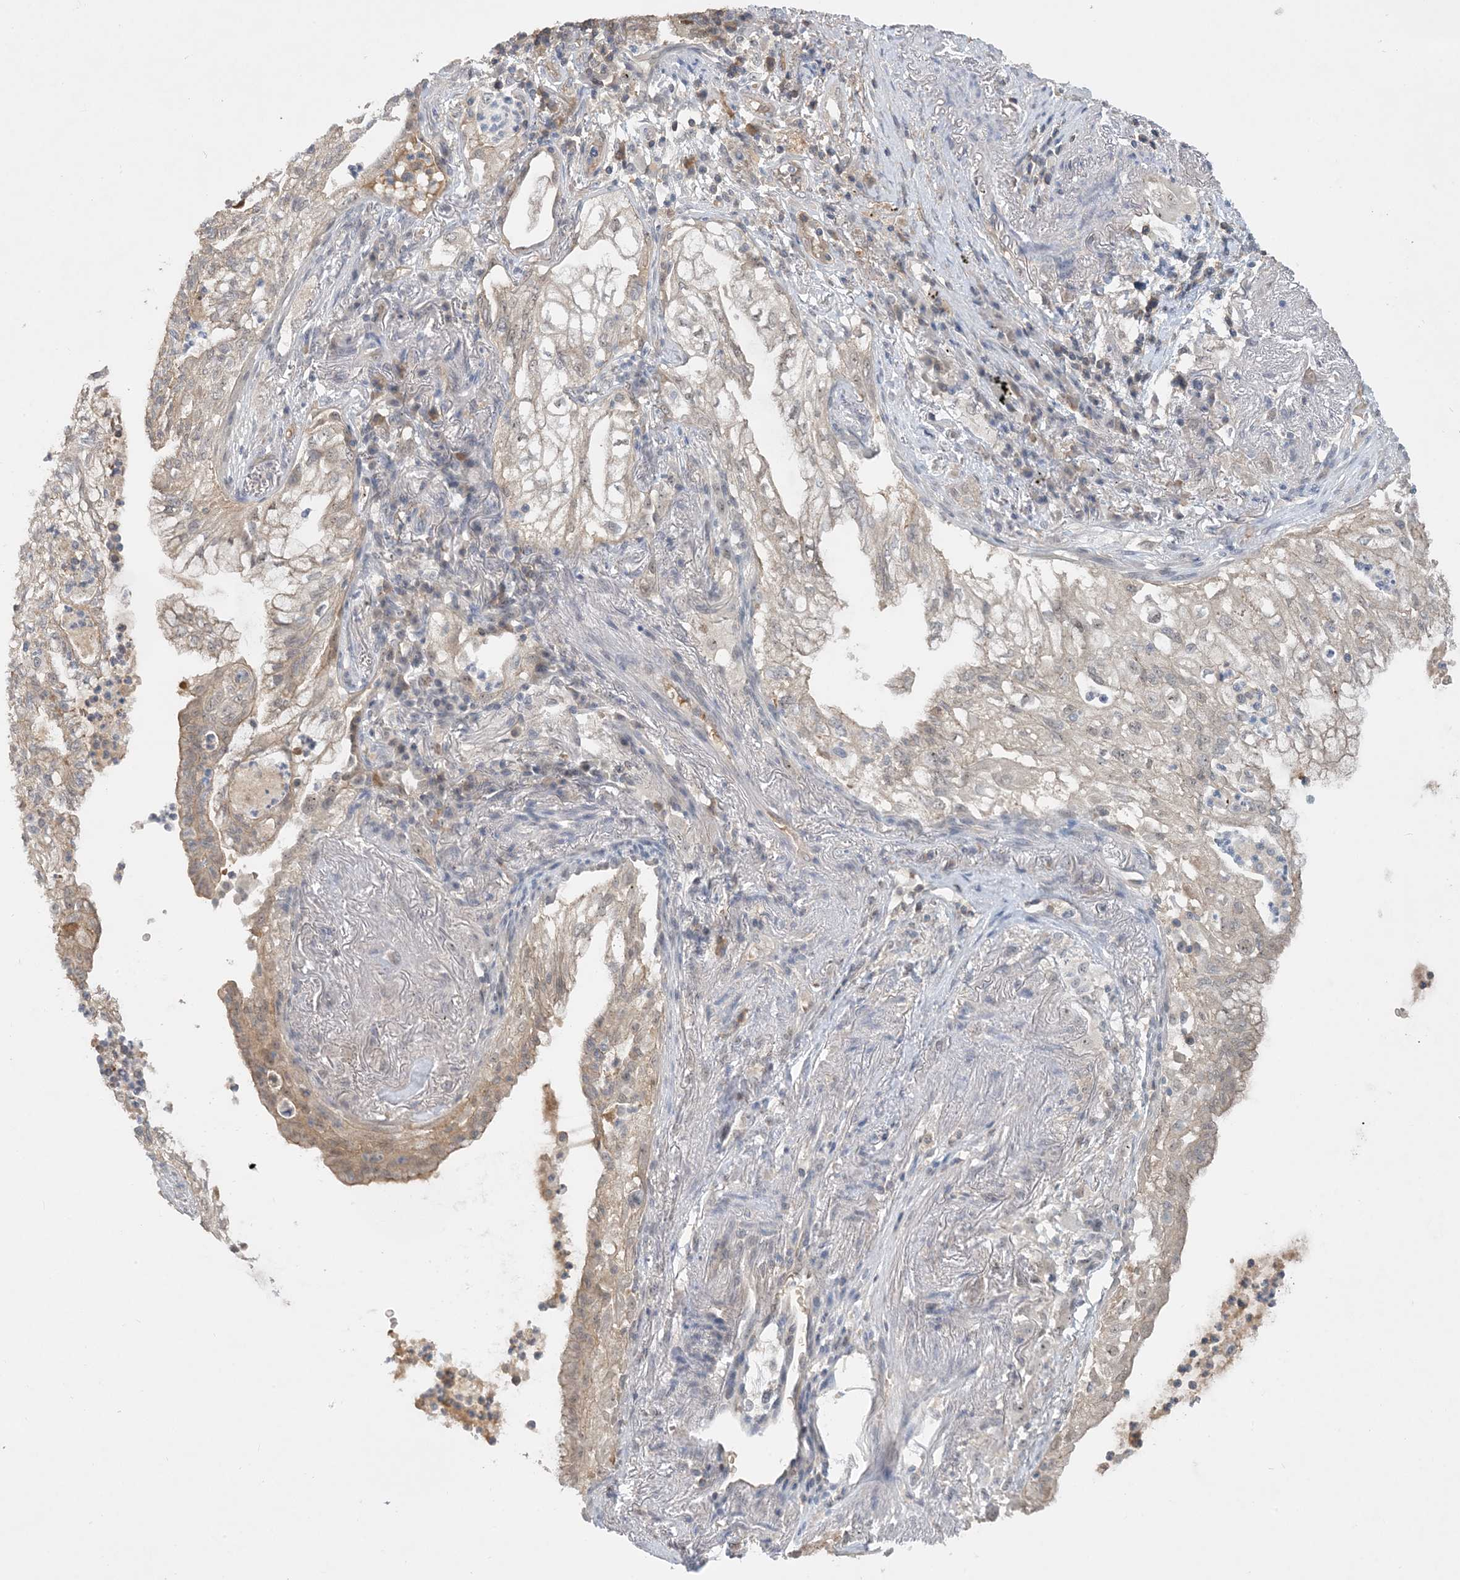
{"staining": {"intensity": "weak", "quantity": "<25%", "location": "cytoplasmic/membranous"}, "tissue": "lung cancer", "cell_type": "Tumor cells", "image_type": "cancer", "snomed": [{"axis": "morphology", "description": "Adenocarcinoma, NOS"}, {"axis": "topography", "description": "Lung"}], "caption": "Protein analysis of adenocarcinoma (lung) shows no significant expression in tumor cells.", "gene": "UBE2E1", "patient": {"sex": "female", "age": 70}}